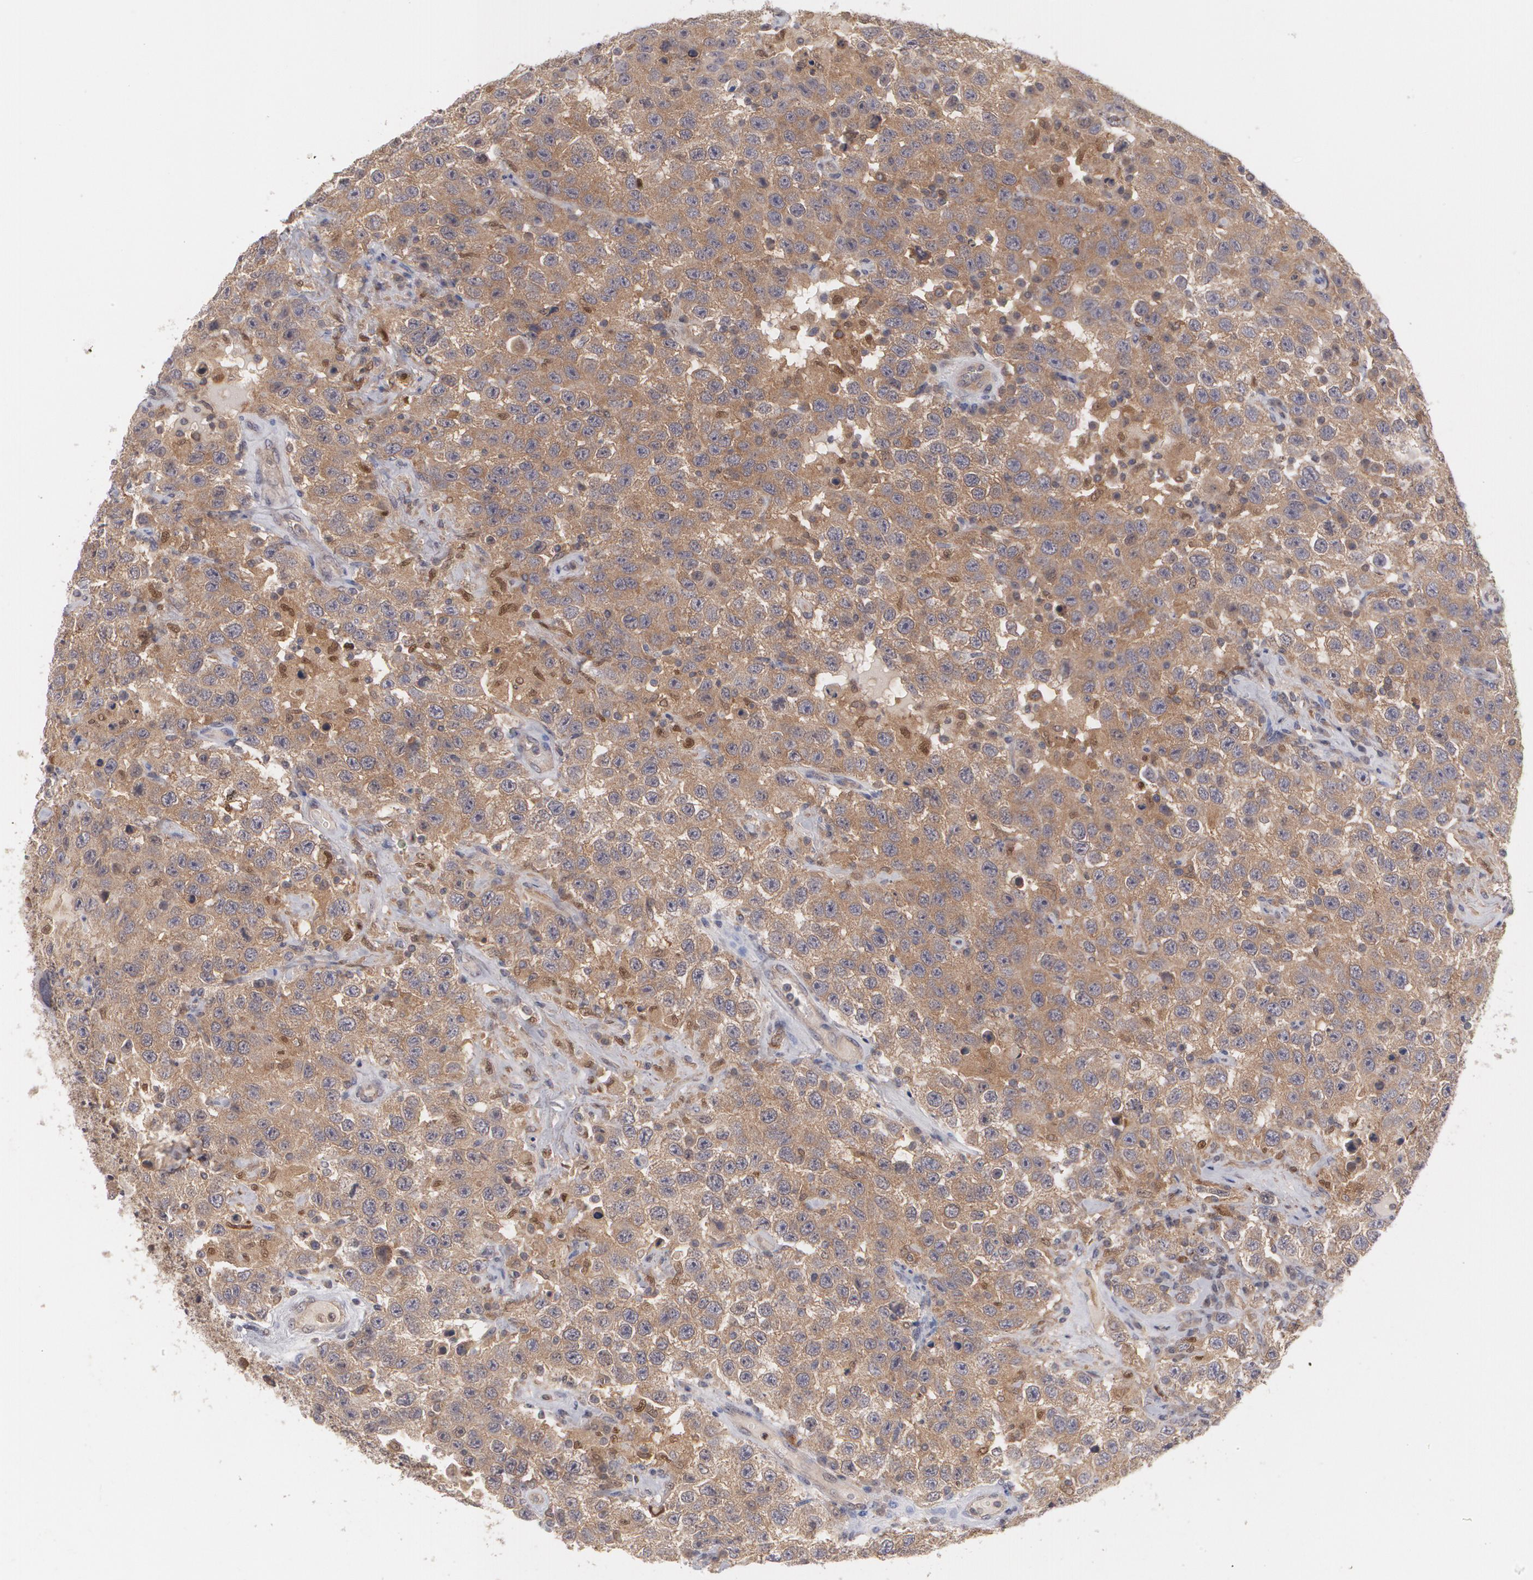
{"staining": {"intensity": "moderate", "quantity": ">75%", "location": "cytoplasmic/membranous"}, "tissue": "testis cancer", "cell_type": "Tumor cells", "image_type": "cancer", "snomed": [{"axis": "morphology", "description": "Seminoma, NOS"}, {"axis": "topography", "description": "Testis"}], "caption": "About >75% of tumor cells in human seminoma (testis) reveal moderate cytoplasmic/membranous protein expression as visualized by brown immunohistochemical staining.", "gene": "HTT", "patient": {"sex": "male", "age": 41}}